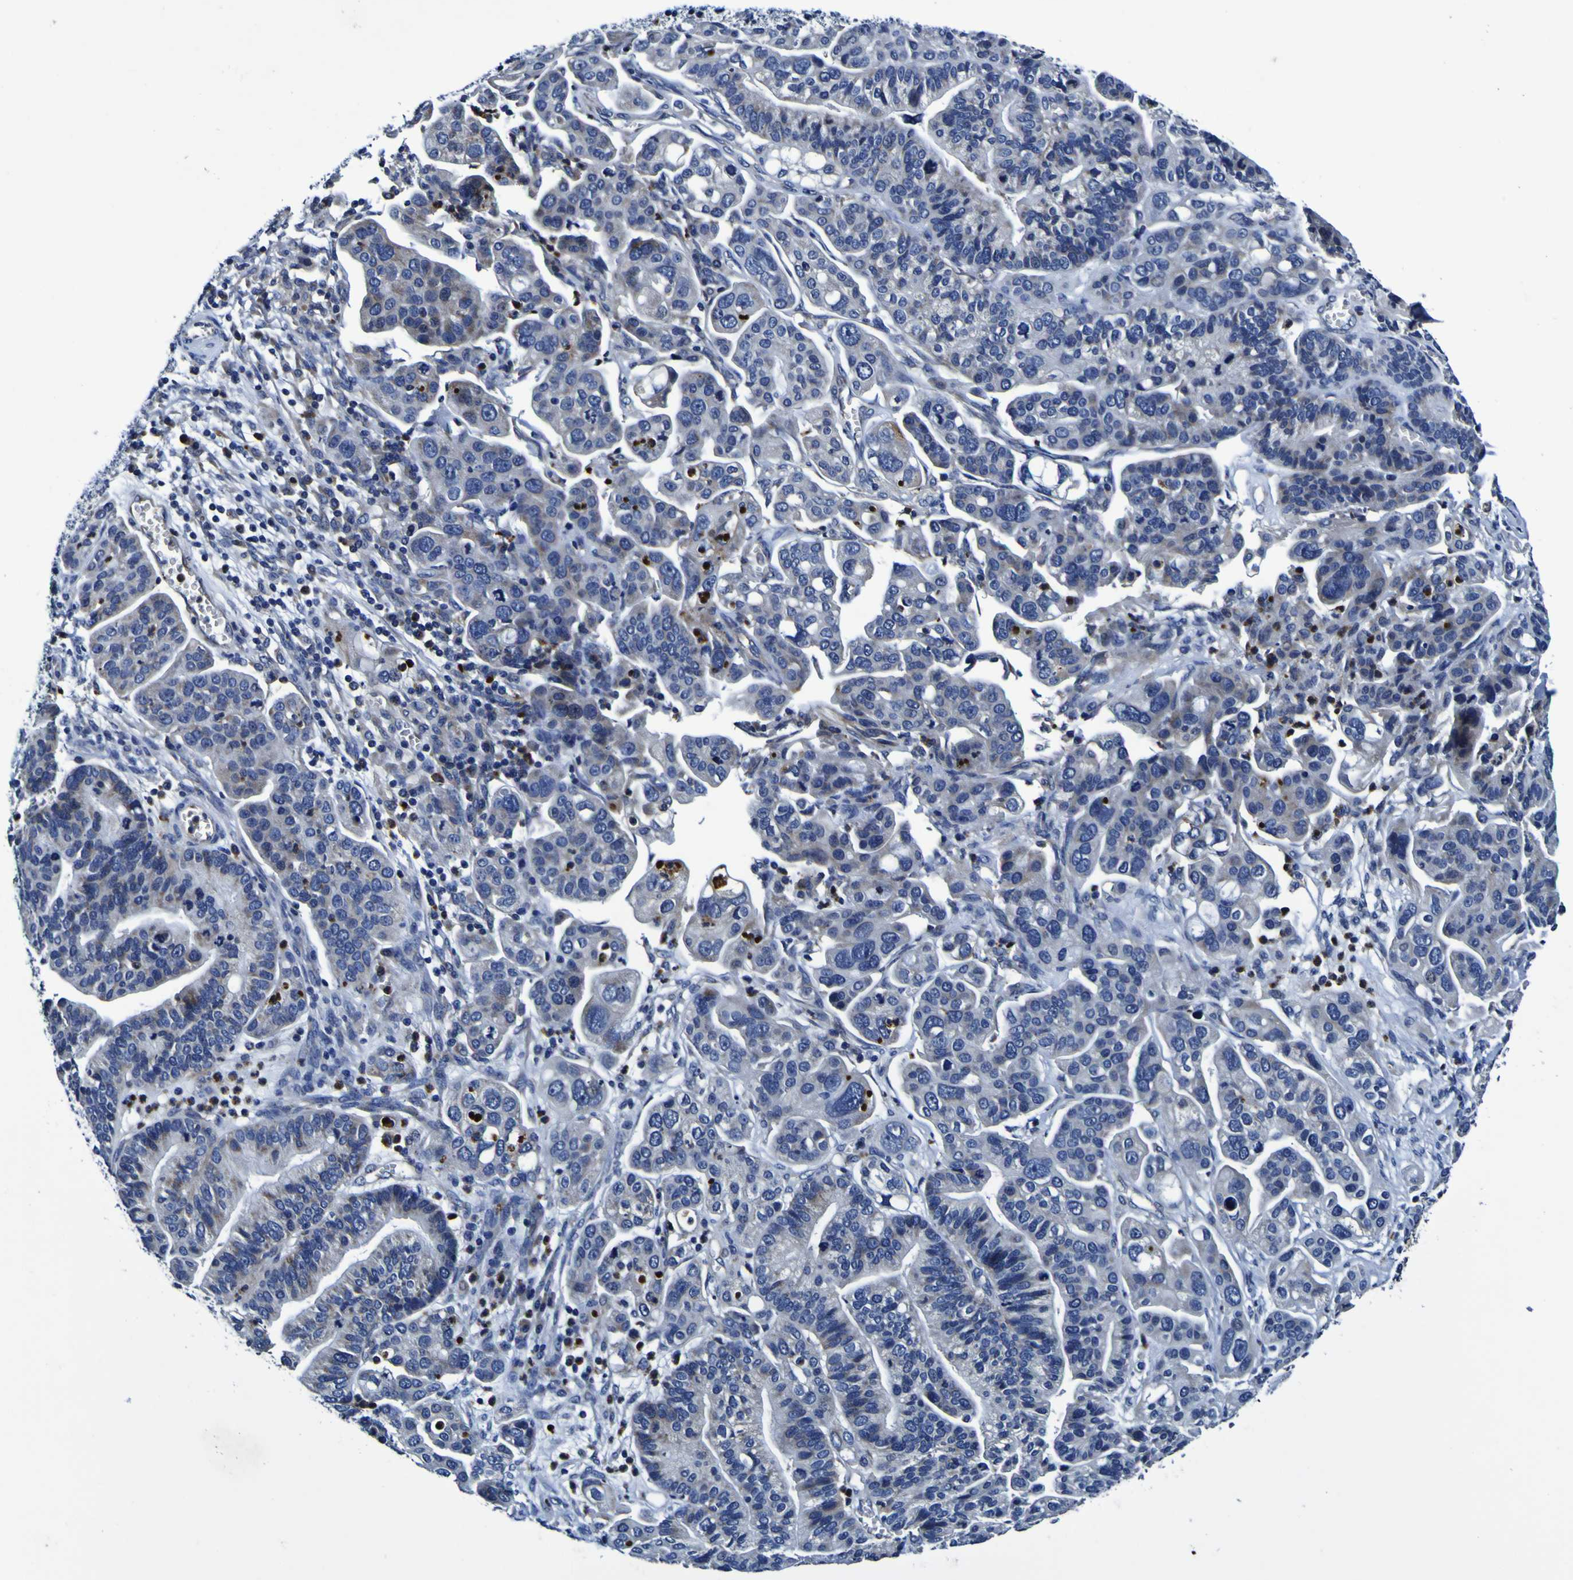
{"staining": {"intensity": "negative", "quantity": "none", "location": "none"}, "tissue": "ovarian cancer", "cell_type": "Tumor cells", "image_type": "cancer", "snomed": [{"axis": "morphology", "description": "Cystadenocarcinoma, serous, NOS"}, {"axis": "topography", "description": "Ovary"}], "caption": "Immunohistochemical staining of ovarian serous cystadenocarcinoma reveals no significant staining in tumor cells.", "gene": "PANK4", "patient": {"sex": "female", "age": 56}}